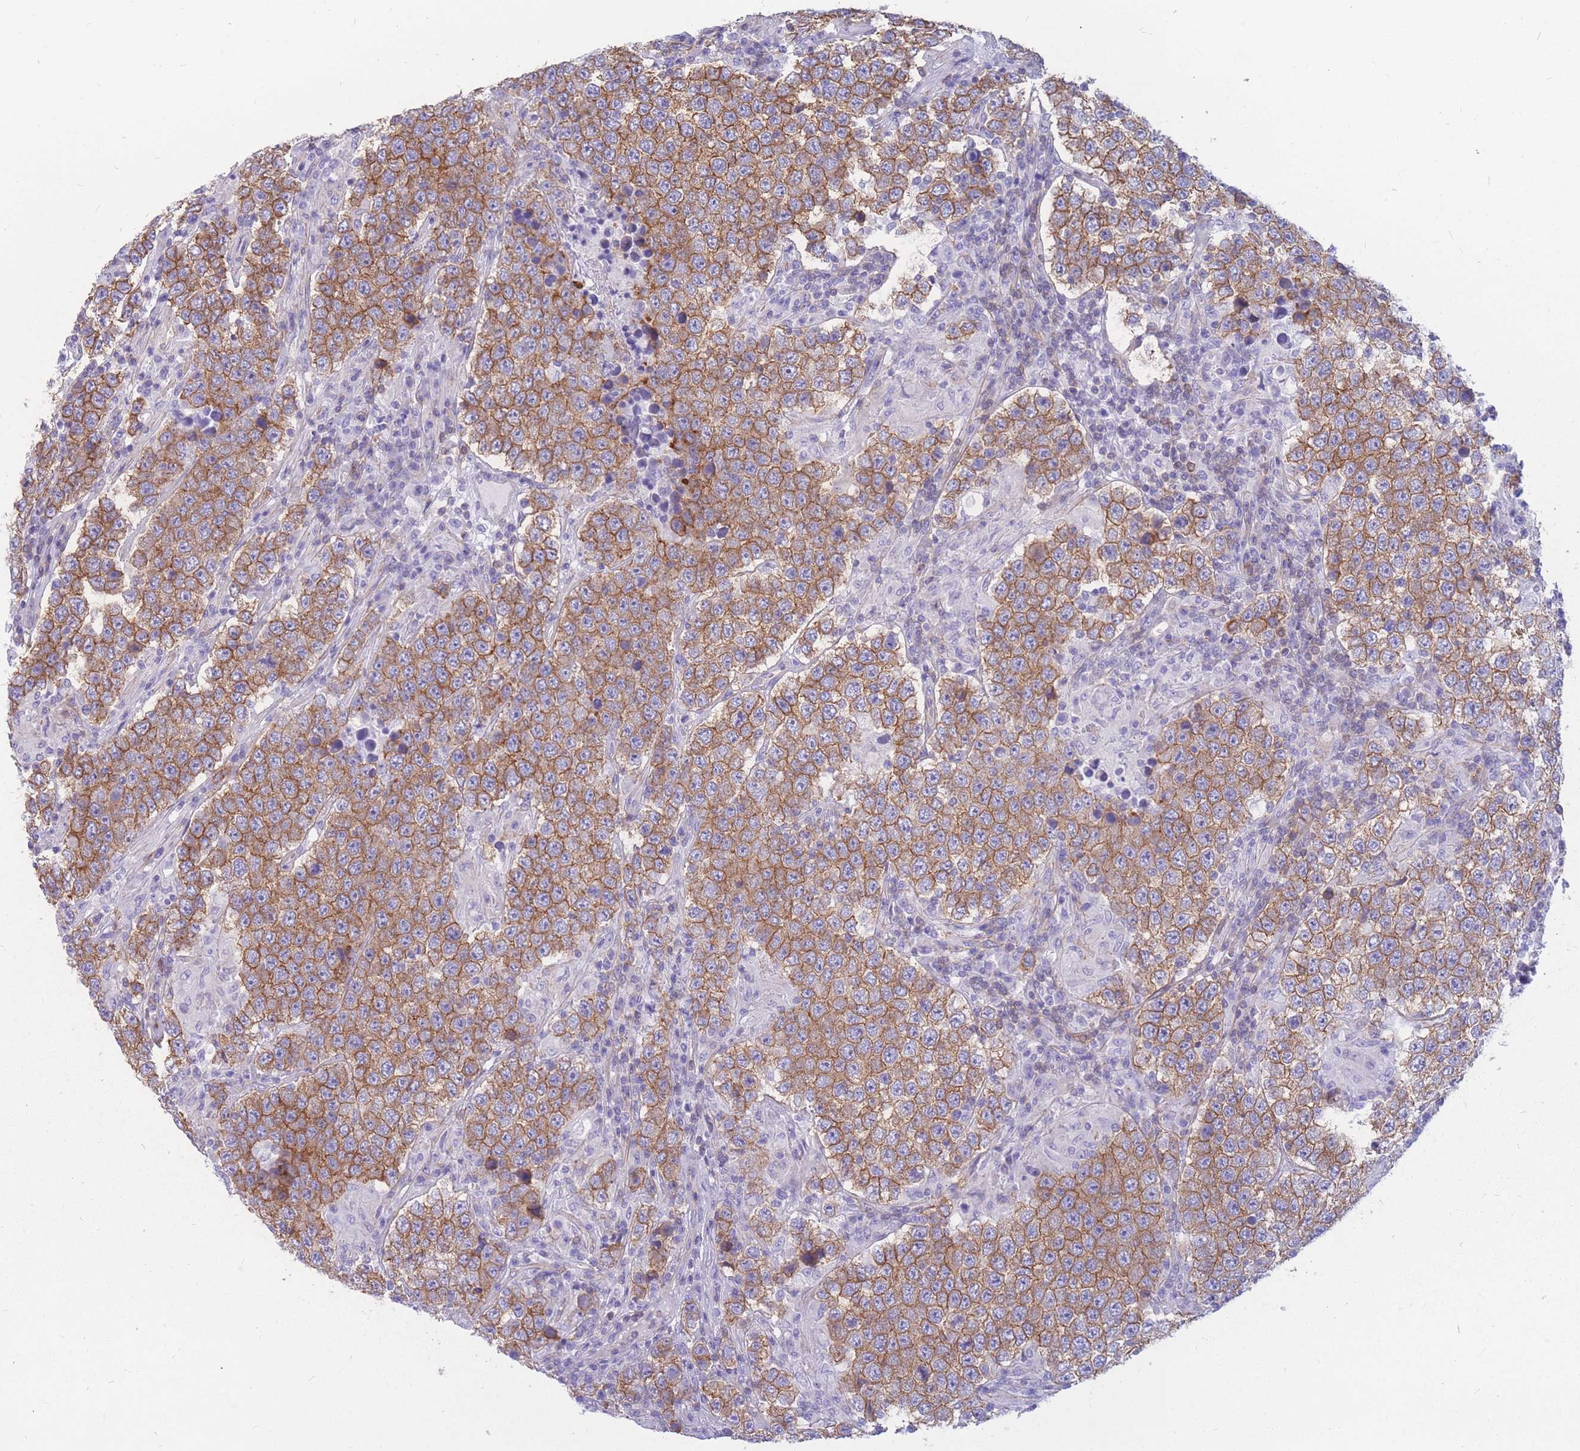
{"staining": {"intensity": "moderate", "quantity": ">75%", "location": "cytoplasmic/membranous"}, "tissue": "testis cancer", "cell_type": "Tumor cells", "image_type": "cancer", "snomed": [{"axis": "morphology", "description": "Normal tissue, NOS"}, {"axis": "morphology", "description": "Urothelial carcinoma, High grade"}, {"axis": "morphology", "description": "Seminoma, NOS"}, {"axis": "morphology", "description": "Carcinoma, Embryonal, NOS"}, {"axis": "topography", "description": "Urinary bladder"}, {"axis": "topography", "description": "Testis"}], "caption": "A brown stain highlights moderate cytoplasmic/membranous expression of a protein in human testis cancer tumor cells. (DAB = brown stain, brightfield microscopy at high magnification).", "gene": "ADD2", "patient": {"sex": "male", "age": 41}}